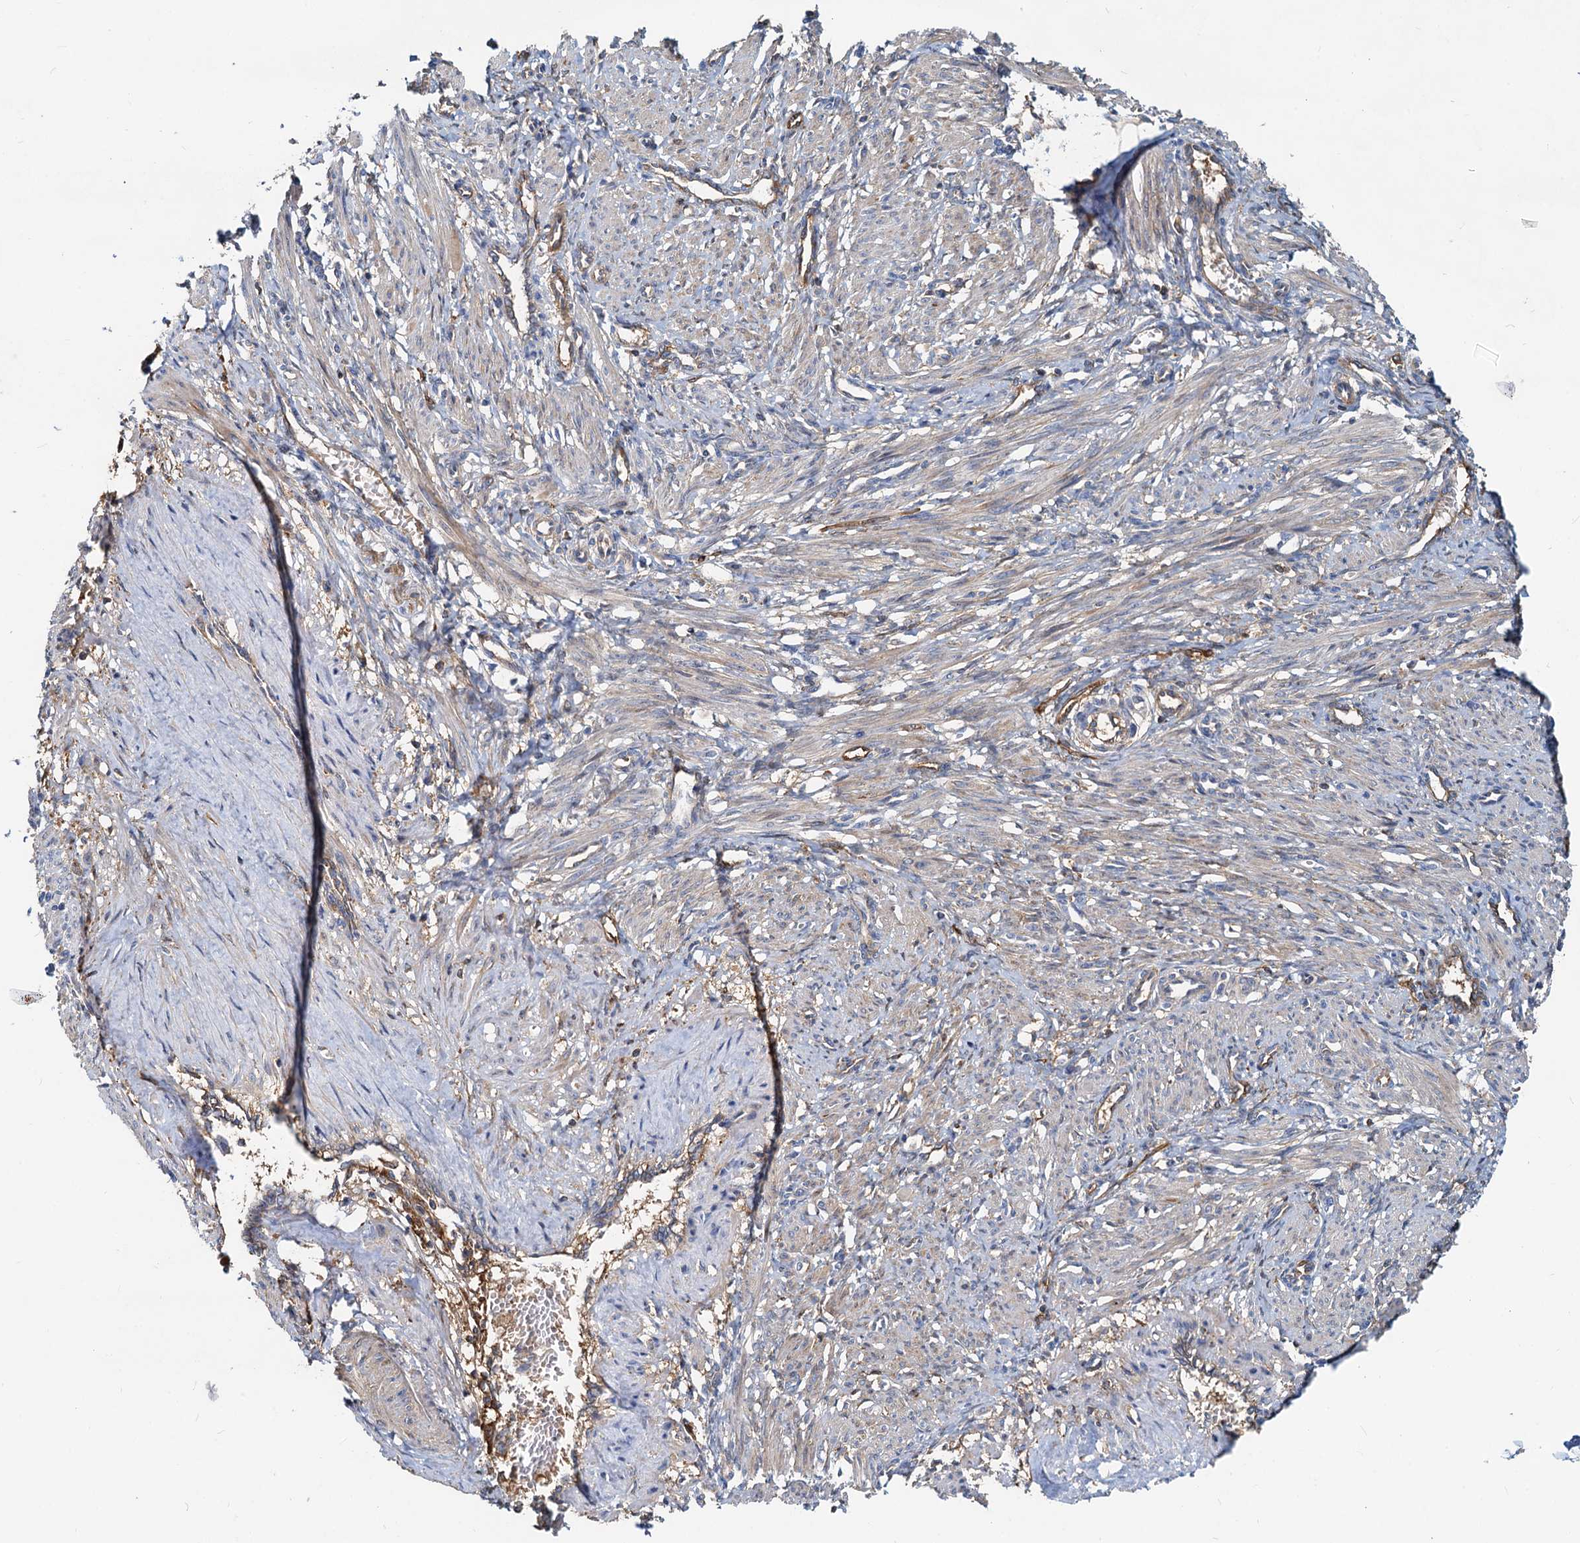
{"staining": {"intensity": "moderate", "quantity": "25%-75%", "location": "cytoplasmic/membranous"}, "tissue": "smooth muscle", "cell_type": "Smooth muscle cells", "image_type": "normal", "snomed": [{"axis": "morphology", "description": "Normal tissue, NOS"}, {"axis": "topography", "description": "Endometrium"}], "caption": "Protein analysis of benign smooth muscle displays moderate cytoplasmic/membranous staining in about 25%-75% of smooth muscle cells. The staining is performed using DAB (3,3'-diaminobenzidine) brown chromogen to label protein expression. The nuclei are counter-stained blue using hematoxylin.", "gene": "LNX2", "patient": {"sex": "female", "age": 33}}